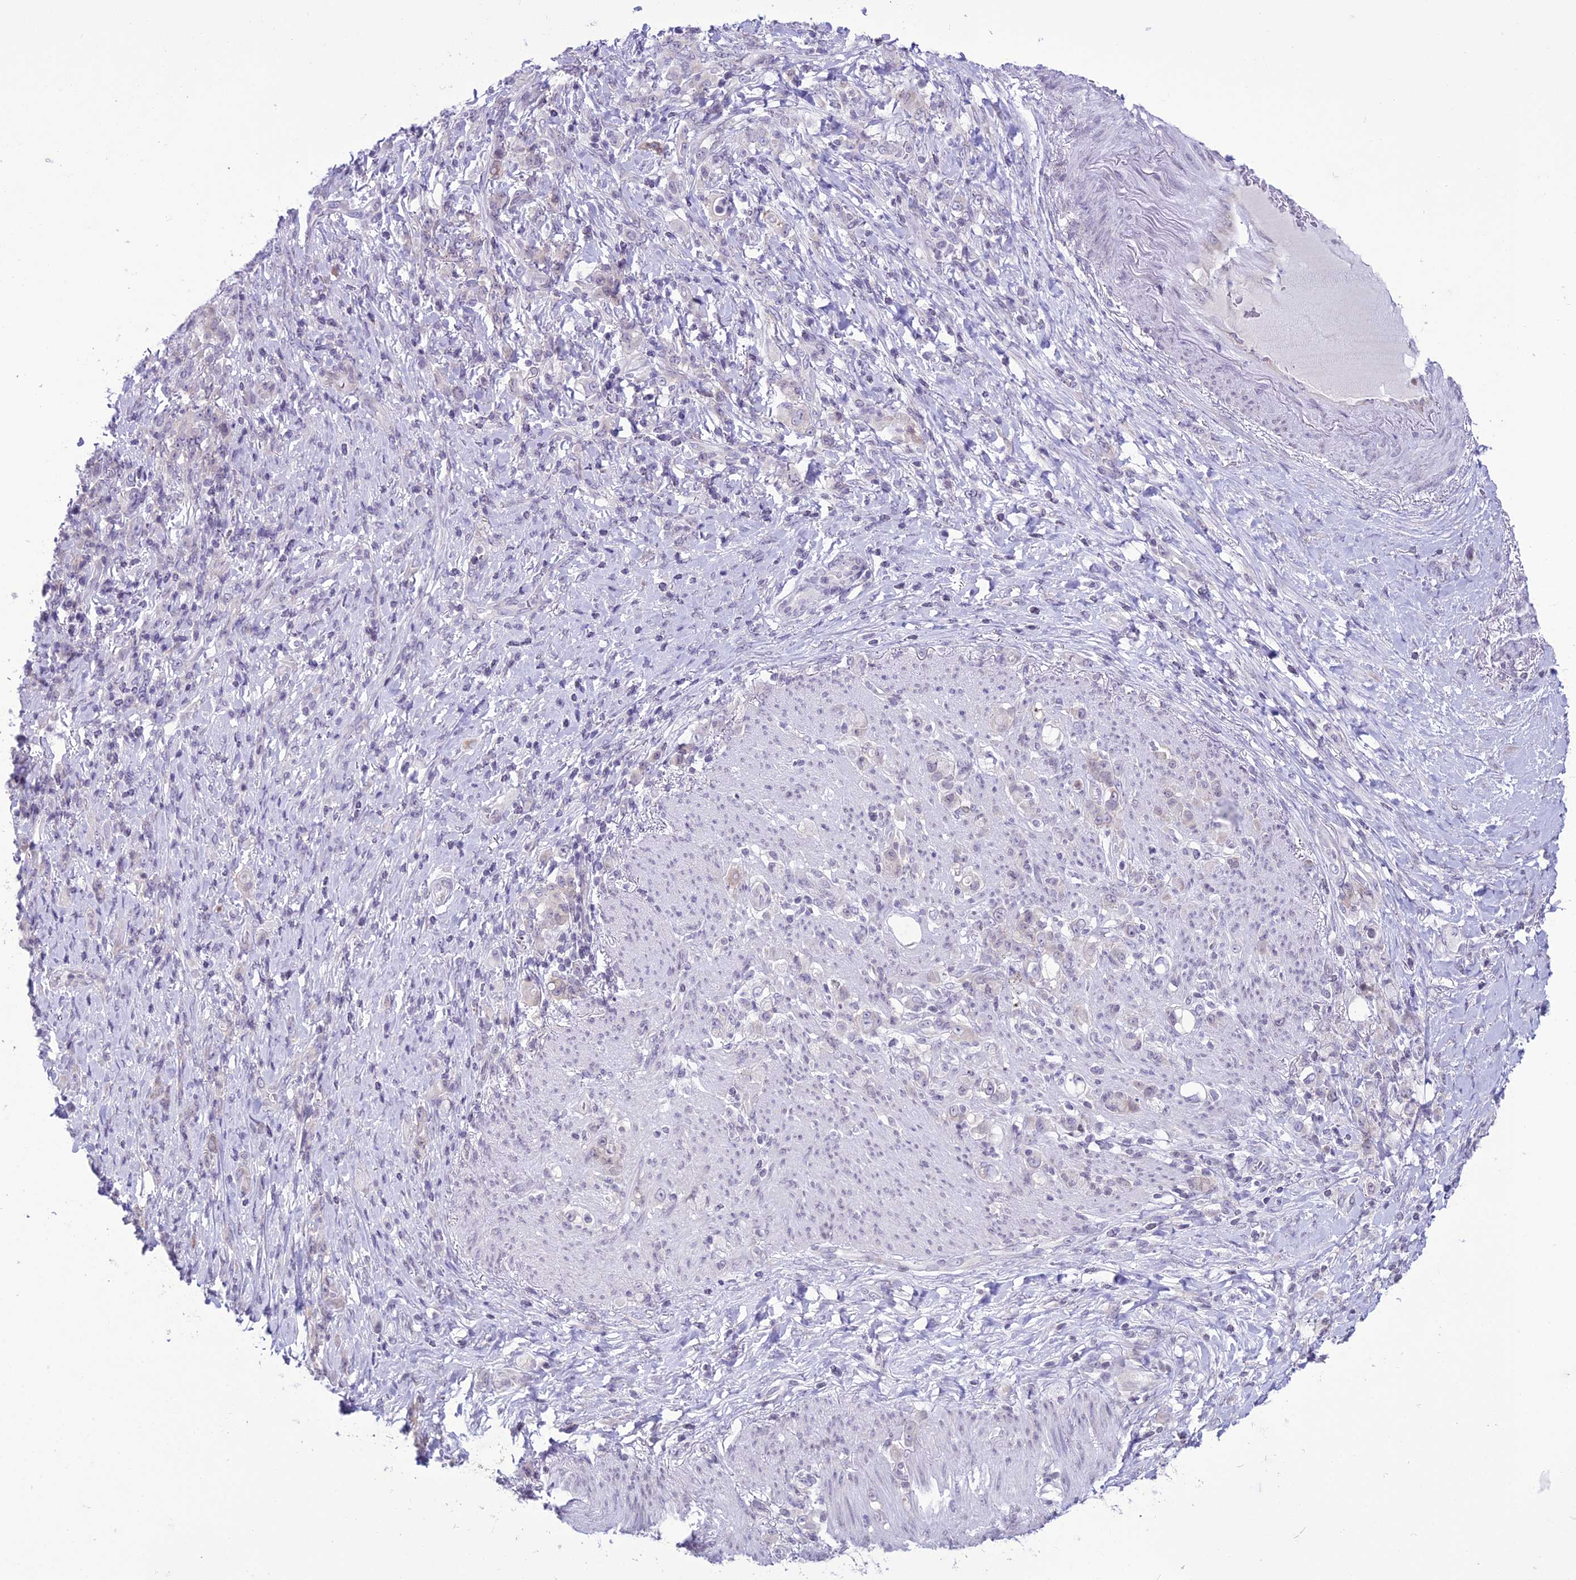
{"staining": {"intensity": "negative", "quantity": "none", "location": "none"}, "tissue": "stomach cancer", "cell_type": "Tumor cells", "image_type": "cancer", "snomed": [{"axis": "morphology", "description": "Normal tissue, NOS"}, {"axis": "morphology", "description": "Adenocarcinoma, NOS"}, {"axis": "topography", "description": "Stomach"}], "caption": "There is no significant expression in tumor cells of adenocarcinoma (stomach). (DAB IHC, high magnification).", "gene": "RPS26", "patient": {"sex": "female", "age": 79}}